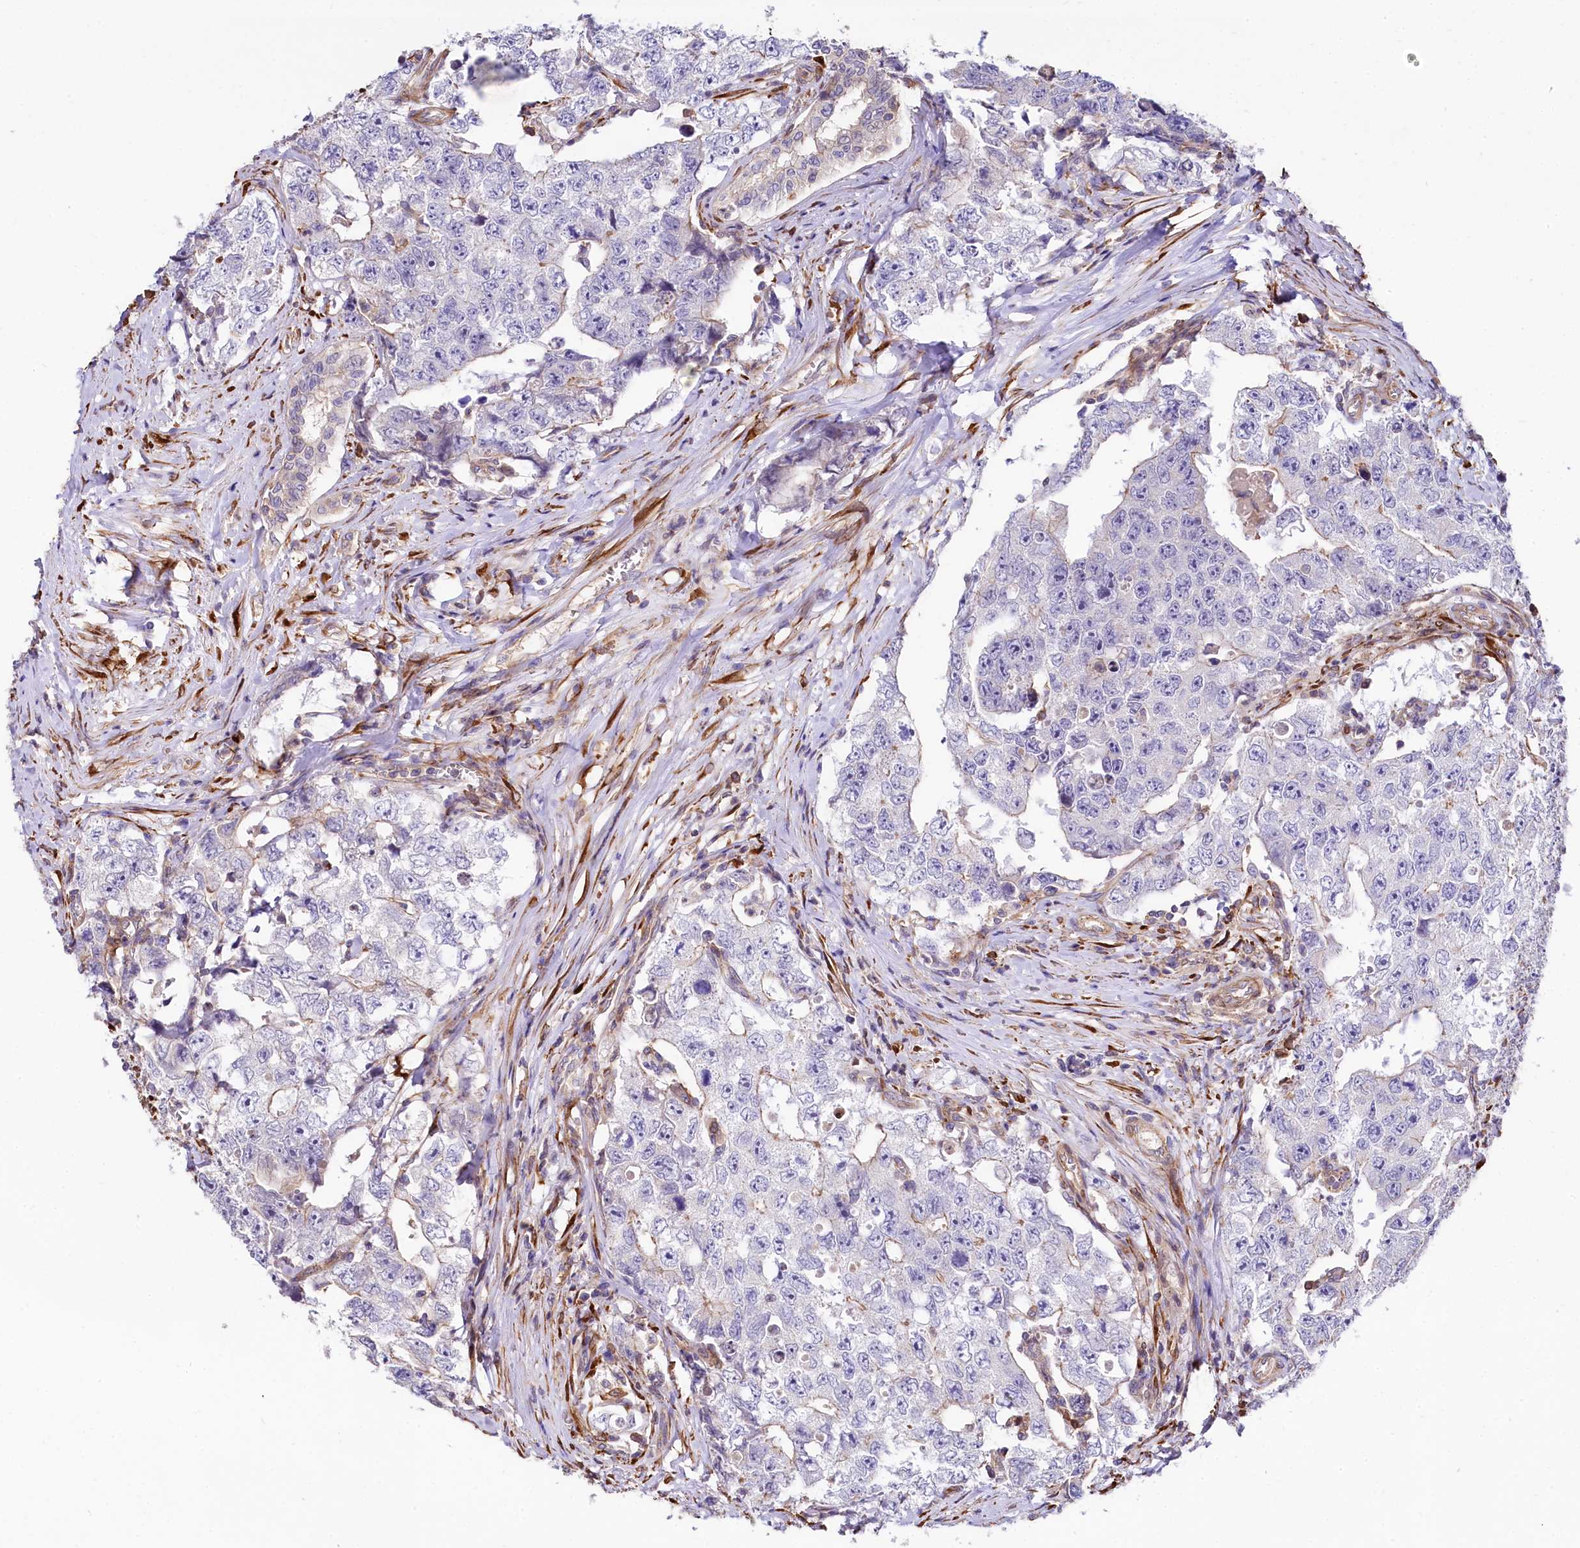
{"staining": {"intensity": "negative", "quantity": "none", "location": "none"}, "tissue": "testis cancer", "cell_type": "Tumor cells", "image_type": "cancer", "snomed": [{"axis": "morphology", "description": "Carcinoma, Embryonal, NOS"}, {"axis": "topography", "description": "Testis"}], "caption": "This is an immunohistochemistry (IHC) image of human testis cancer. There is no expression in tumor cells.", "gene": "FCHSD2", "patient": {"sex": "male", "age": 17}}